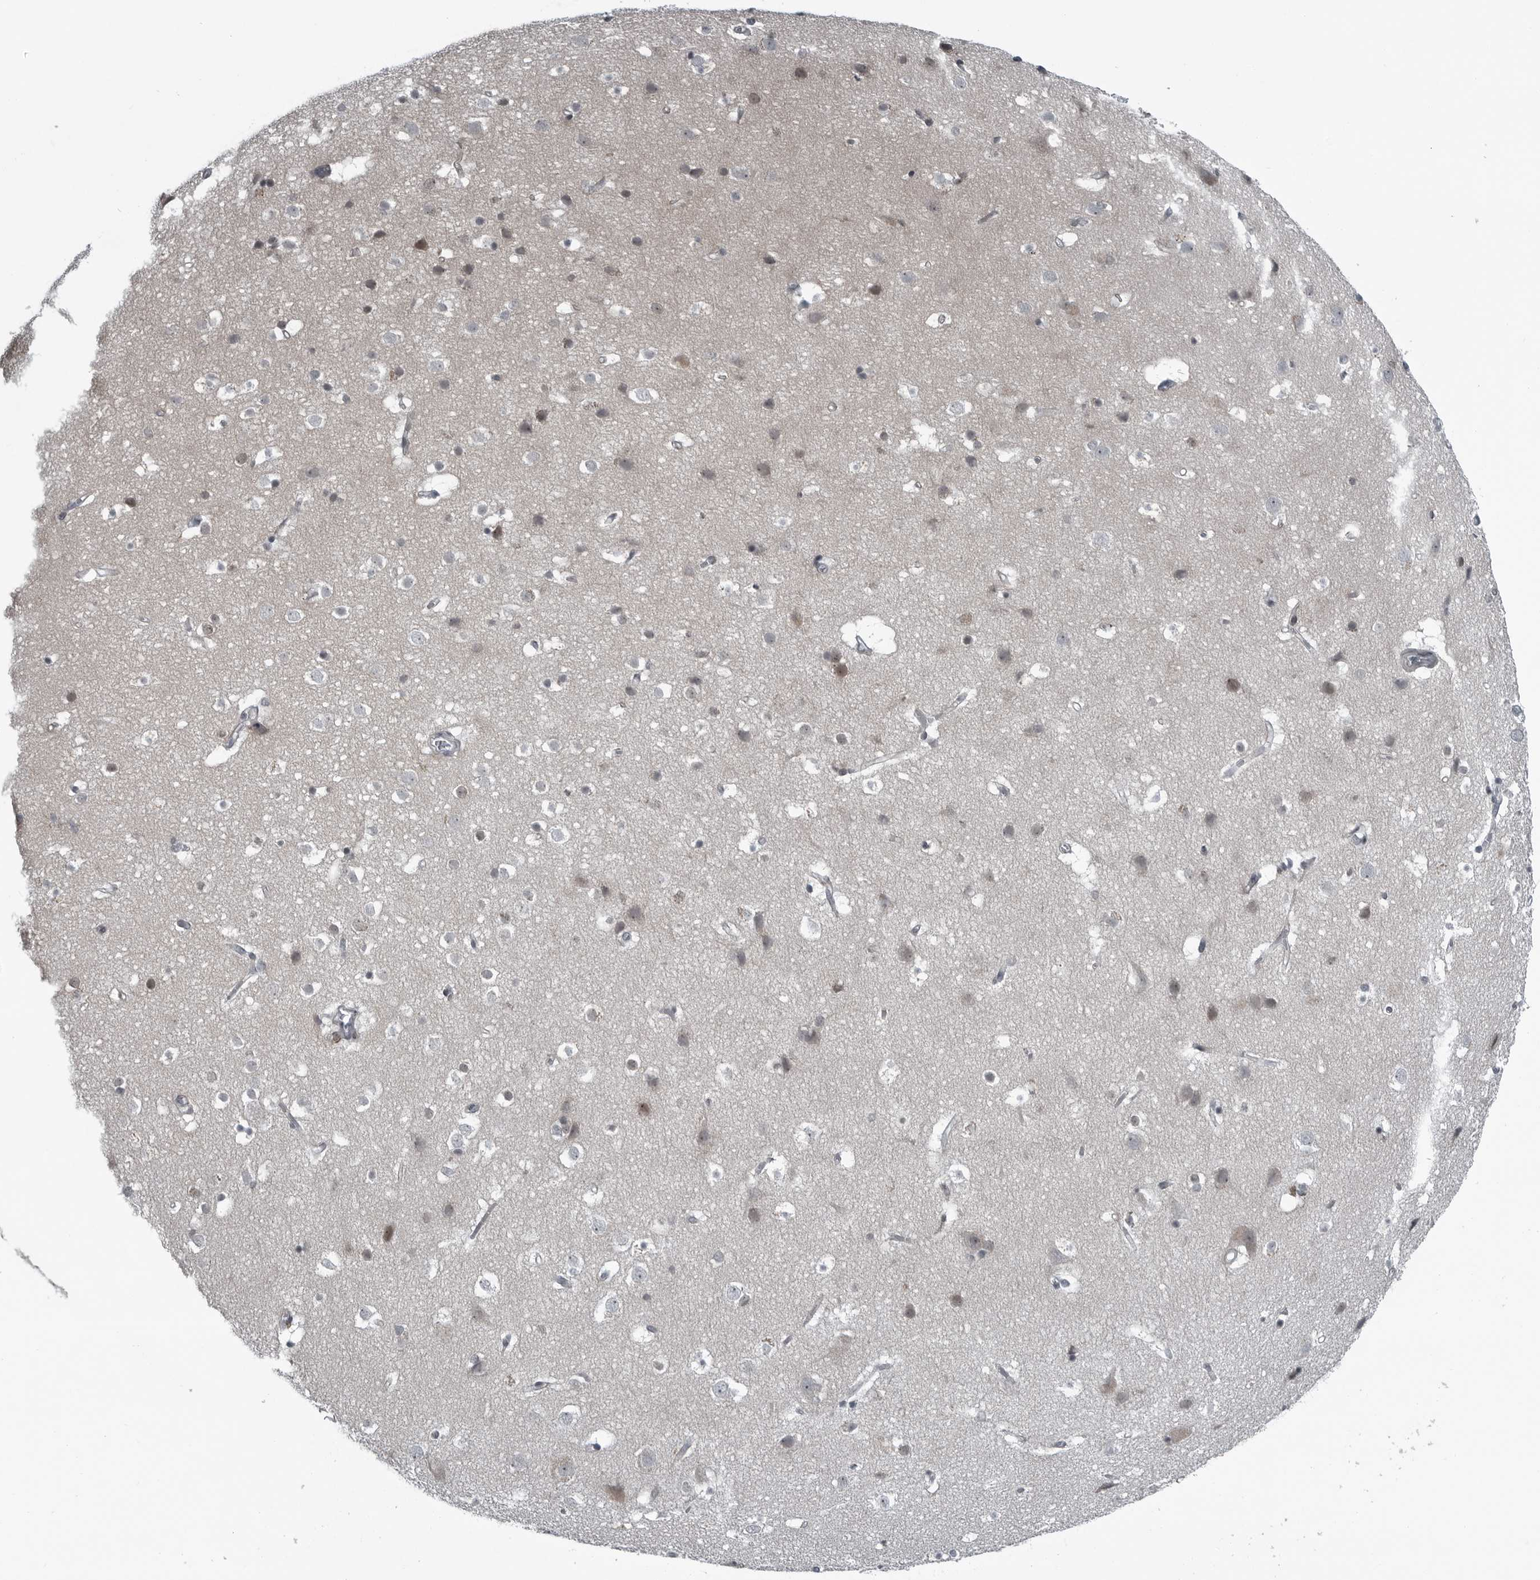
{"staining": {"intensity": "negative", "quantity": "none", "location": "none"}, "tissue": "cerebral cortex", "cell_type": "Endothelial cells", "image_type": "normal", "snomed": [{"axis": "morphology", "description": "Normal tissue, NOS"}, {"axis": "topography", "description": "Cerebral cortex"}], "caption": "High power microscopy micrograph of an immunohistochemistry (IHC) photomicrograph of benign cerebral cortex, revealing no significant expression in endothelial cells. (DAB (3,3'-diaminobenzidine) IHC with hematoxylin counter stain).", "gene": "DNAAF11", "patient": {"sex": "male", "age": 54}}